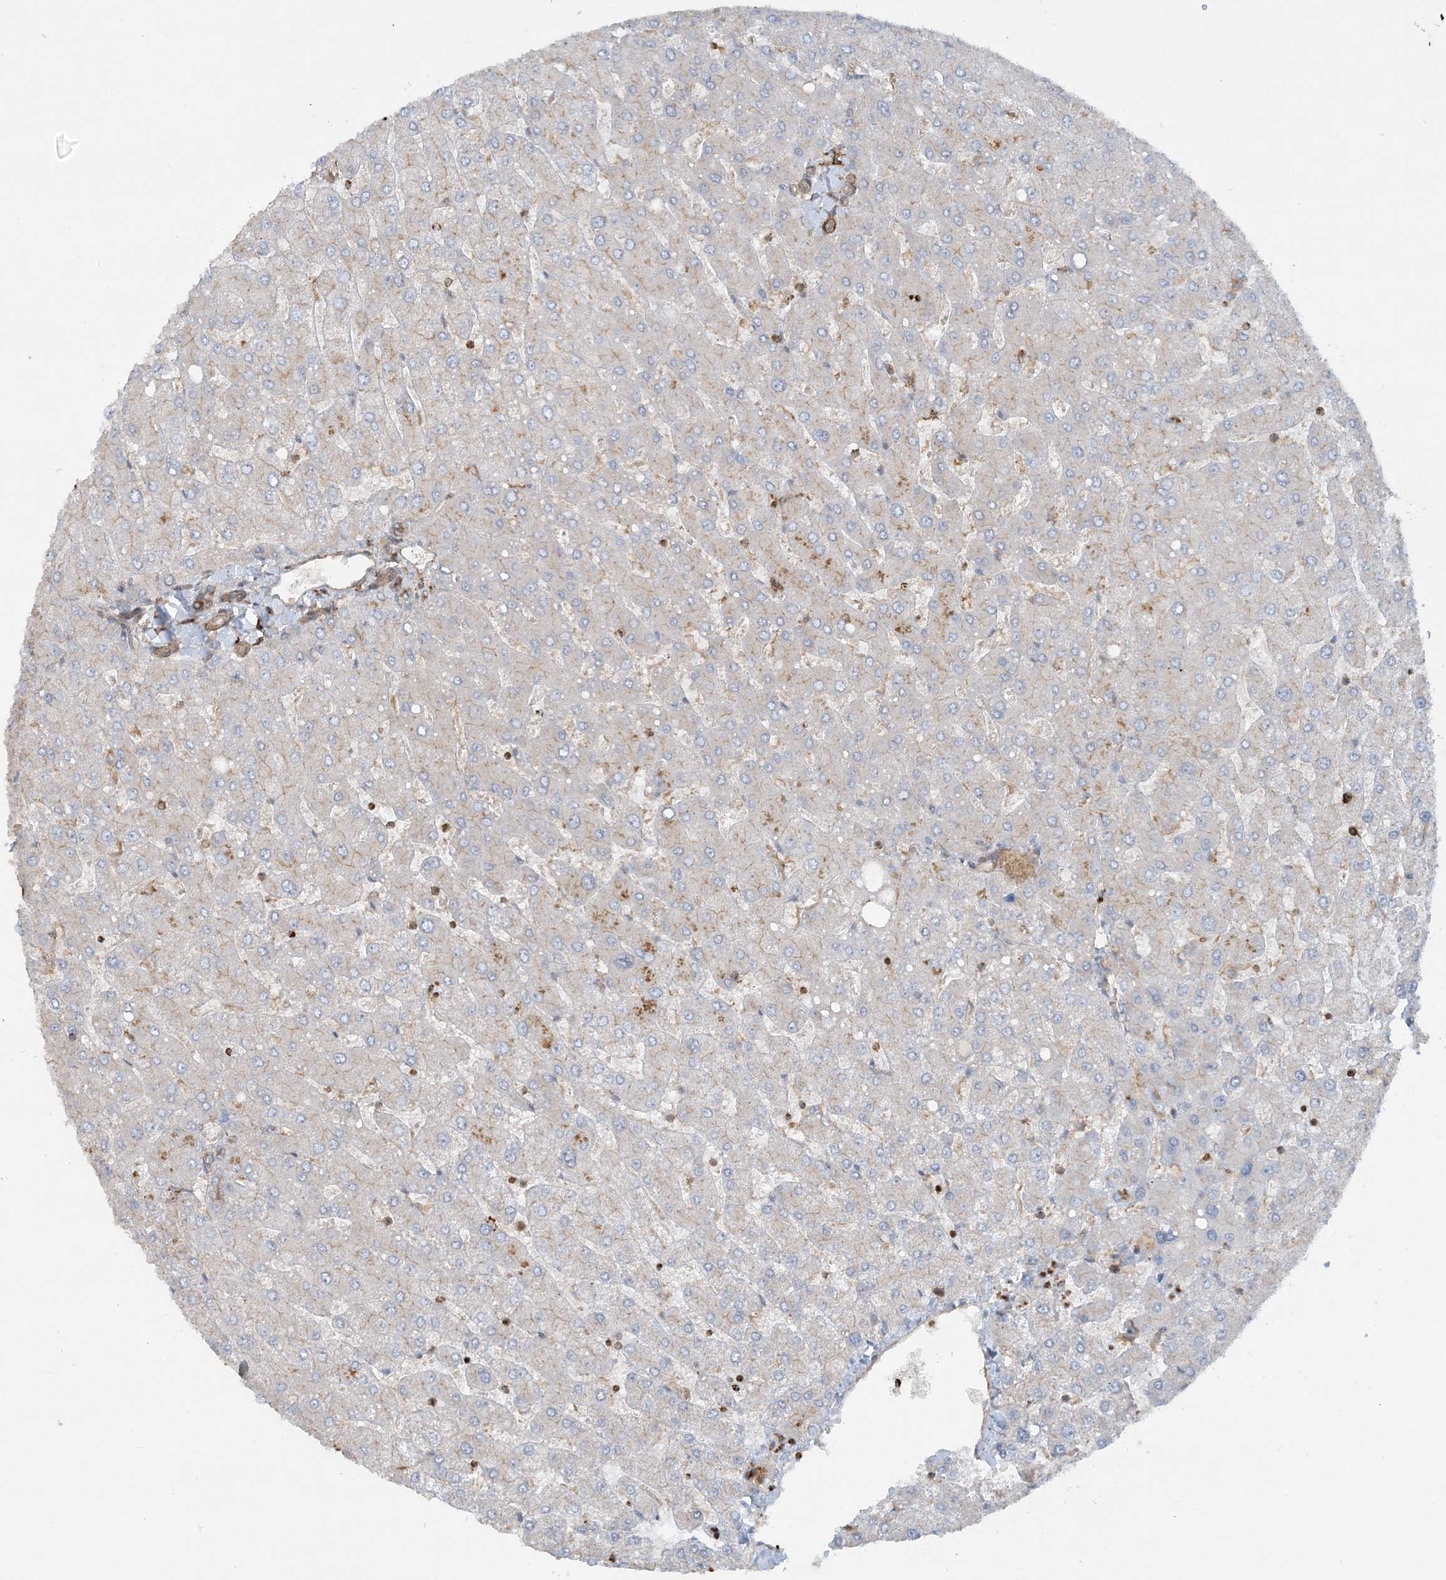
{"staining": {"intensity": "moderate", "quantity": "25%-75%", "location": "cytoplasmic/membranous"}, "tissue": "liver", "cell_type": "Cholangiocytes", "image_type": "normal", "snomed": [{"axis": "morphology", "description": "Normal tissue, NOS"}, {"axis": "topography", "description": "Liver"}], "caption": "DAB immunohistochemical staining of unremarkable liver exhibits moderate cytoplasmic/membranous protein staining in approximately 25%-75% of cholangiocytes.", "gene": "STAM2", "patient": {"sex": "male", "age": 55}}